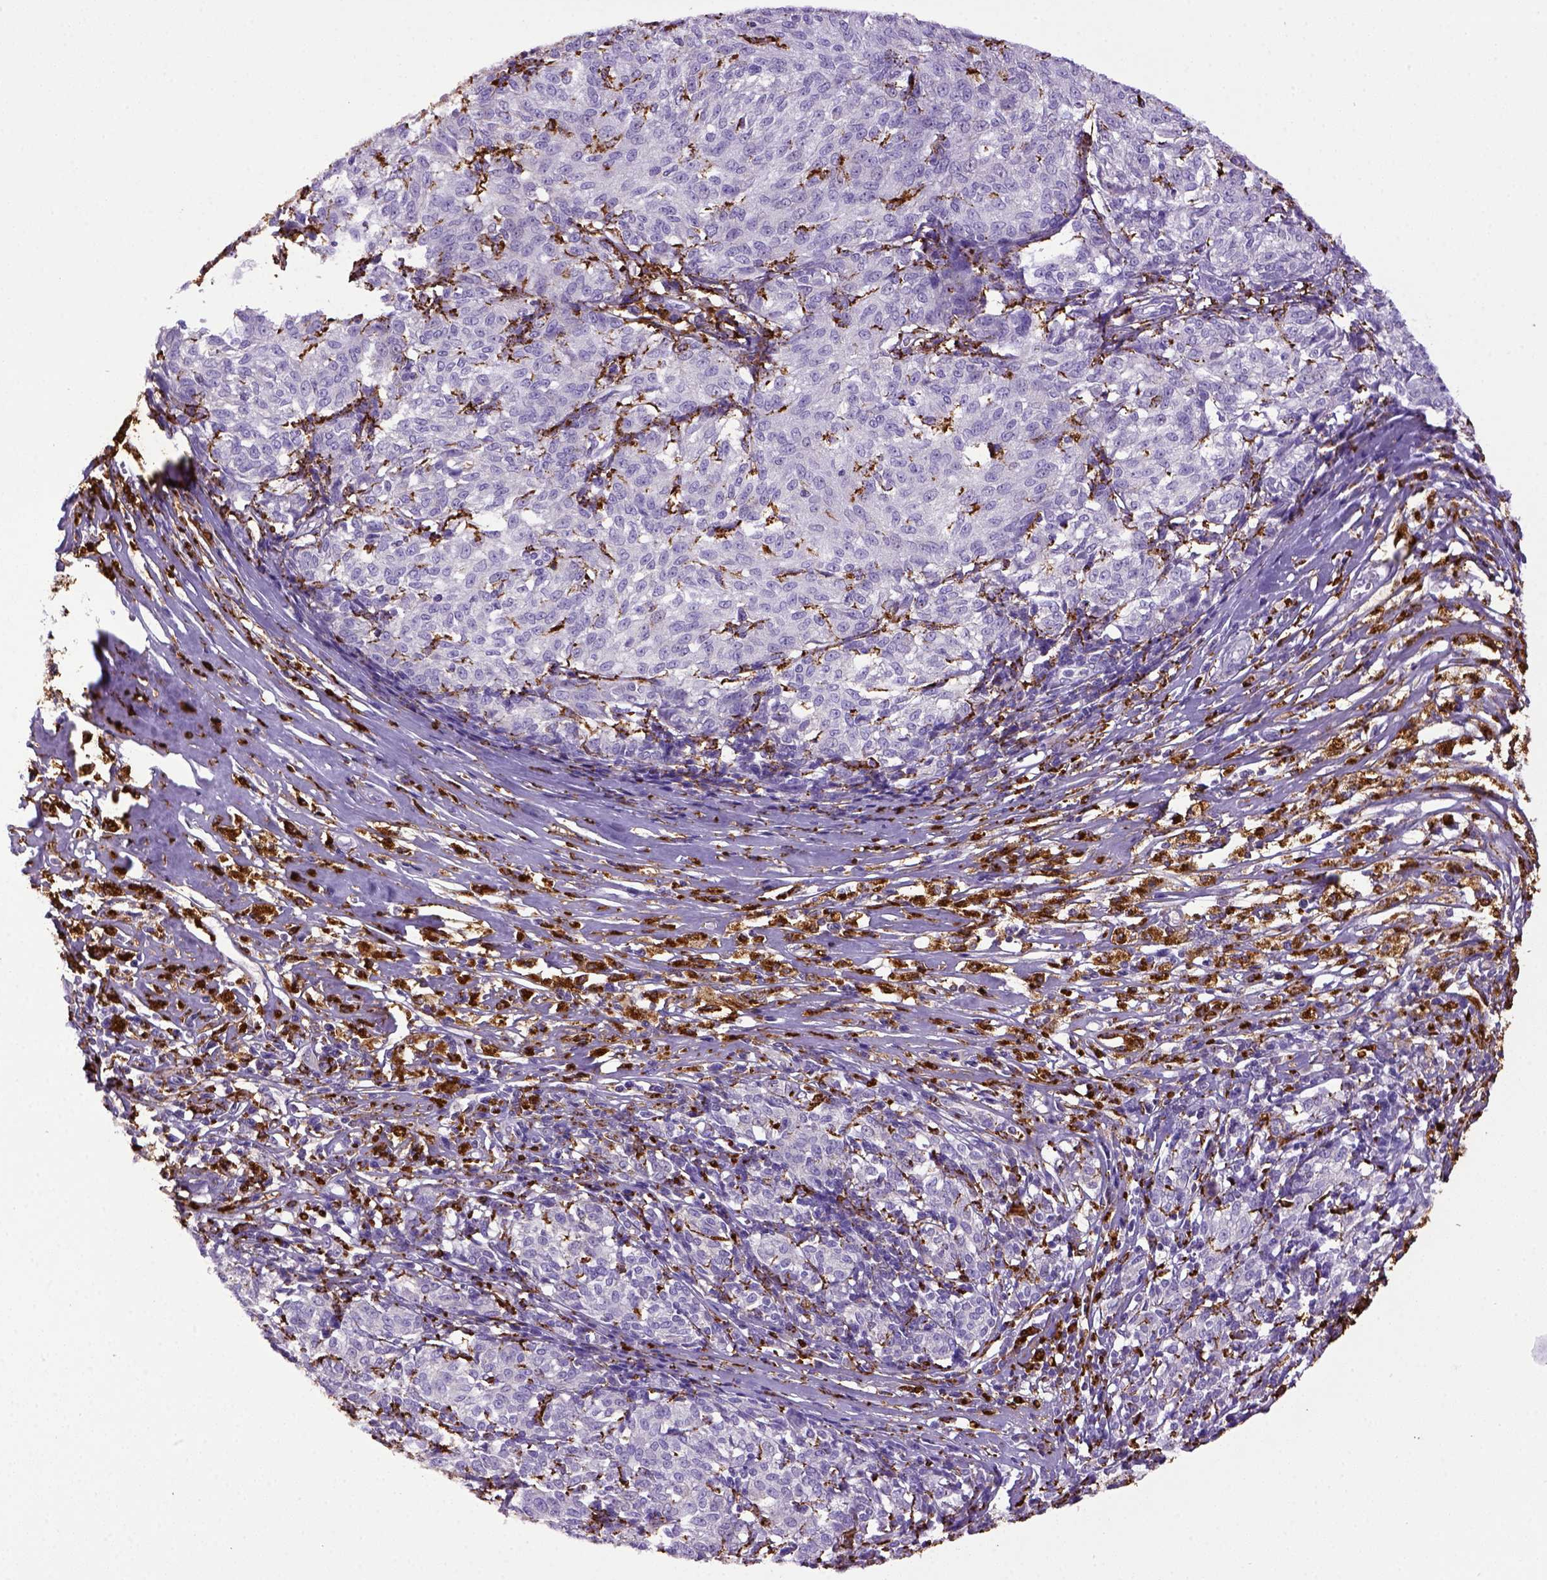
{"staining": {"intensity": "negative", "quantity": "none", "location": "none"}, "tissue": "melanoma", "cell_type": "Tumor cells", "image_type": "cancer", "snomed": [{"axis": "morphology", "description": "Malignant melanoma, NOS"}, {"axis": "topography", "description": "Skin"}], "caption": "Malignant melanoma was stained to show a protein in brown. There is no significant expression in tumor cells. (Stains: DAB immunohistochemistry with hematoxylin counter stain, Microscopy: brightfield microscopy at high magnification).", "gene": "CD68", "patient": {"sex": "female", "age": 72}}